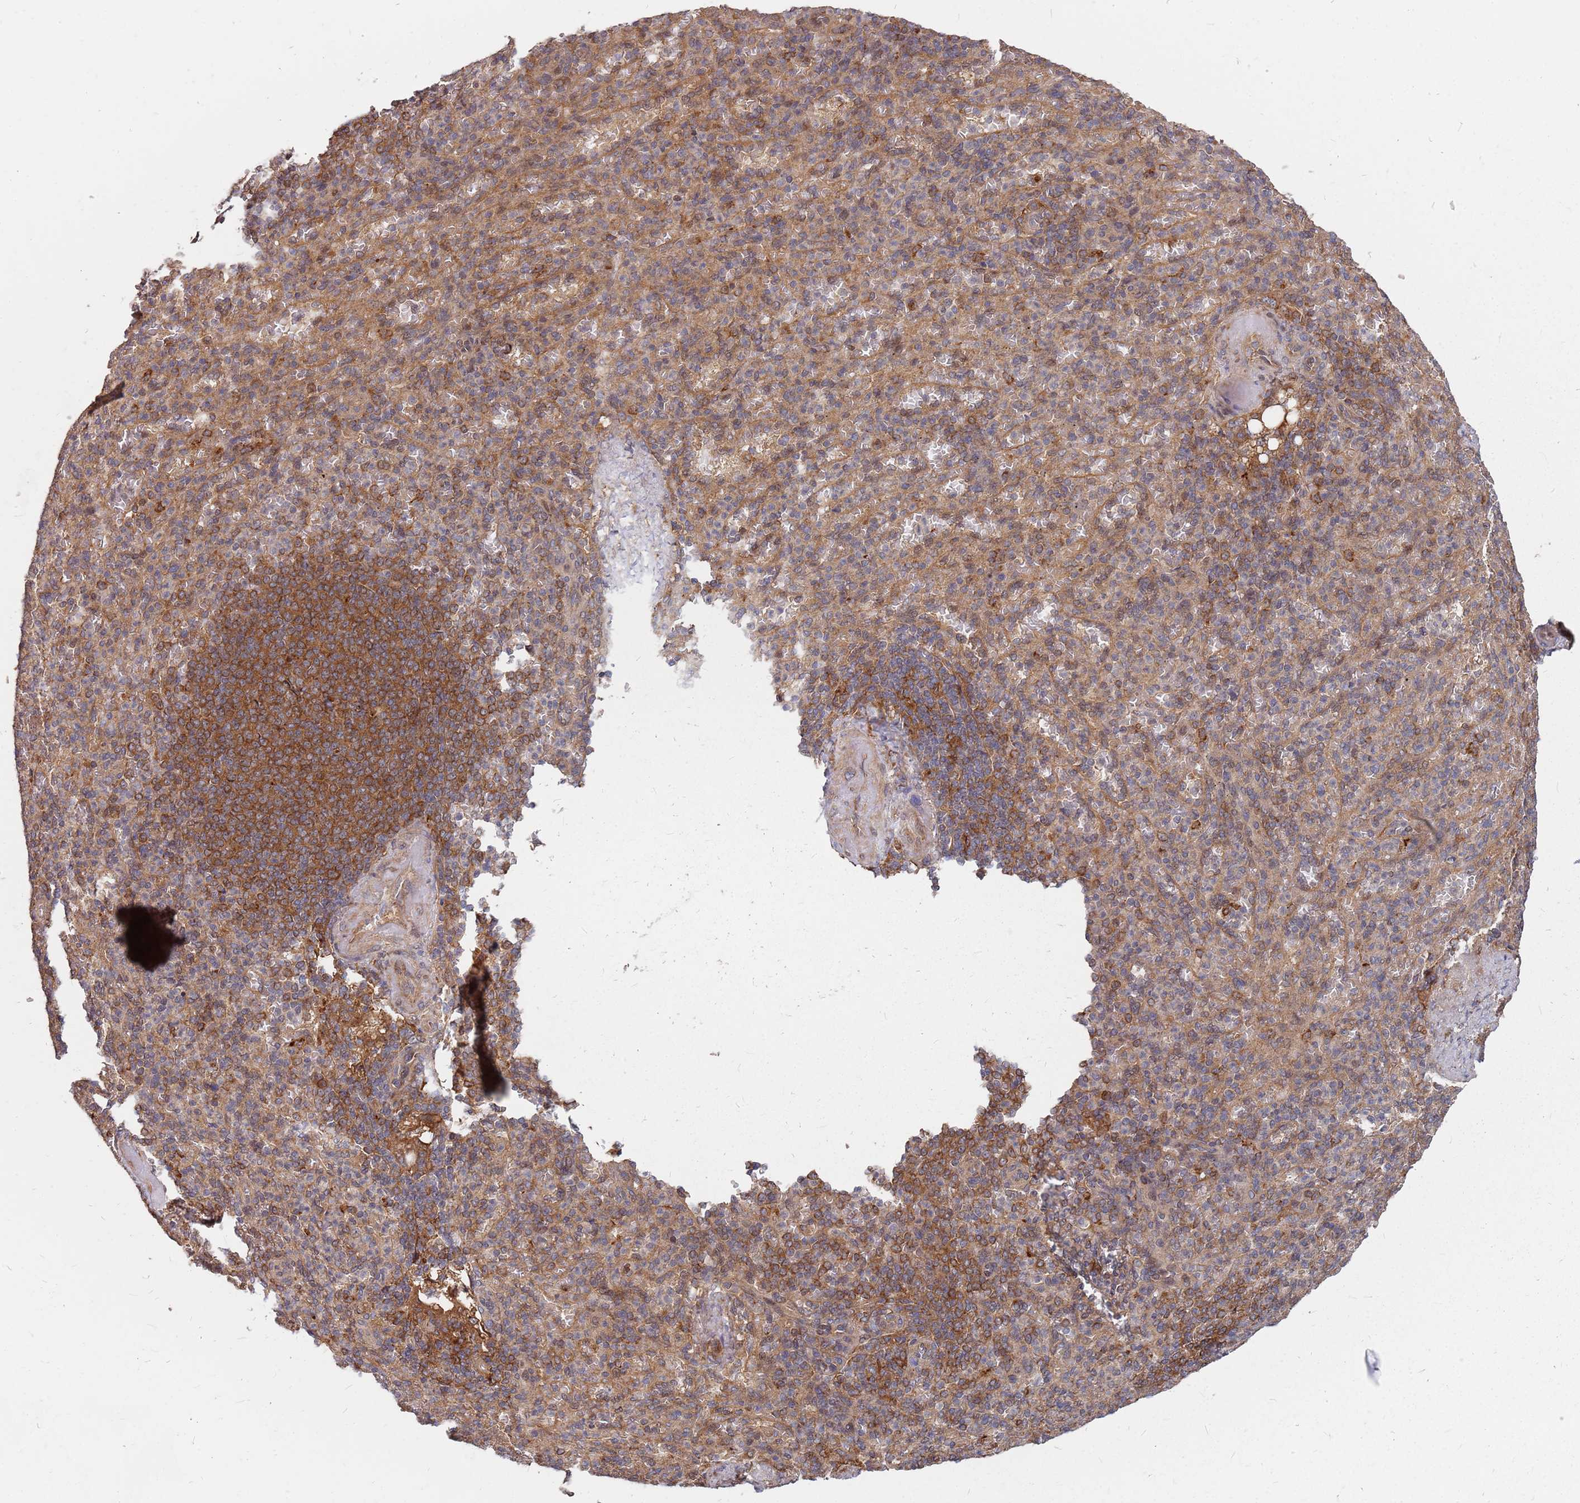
{"staining": {"intensity": "moderate", "quantity": "25%-75%", "location": "cytoplasmic/membranous"}, "tissue": "spleen", "cell_type": "Cells in red pulp", "image_type": "normal", "snomed": [{"axis": "morphology", "description": "Normal tissue, NOS"}, {"axis": "topography", "description": "Spleen"}], "caption": "The image shows a brown stain indicating the presence of a protein in the cytoplasmic/membranous of cells in red pulp in spleen. Immunohistochemistry (ihc) stains the protein in brown and the nuclei are stained blue.", "gene": "TRABD", "patient": {"sex": "female", "age": 74}}